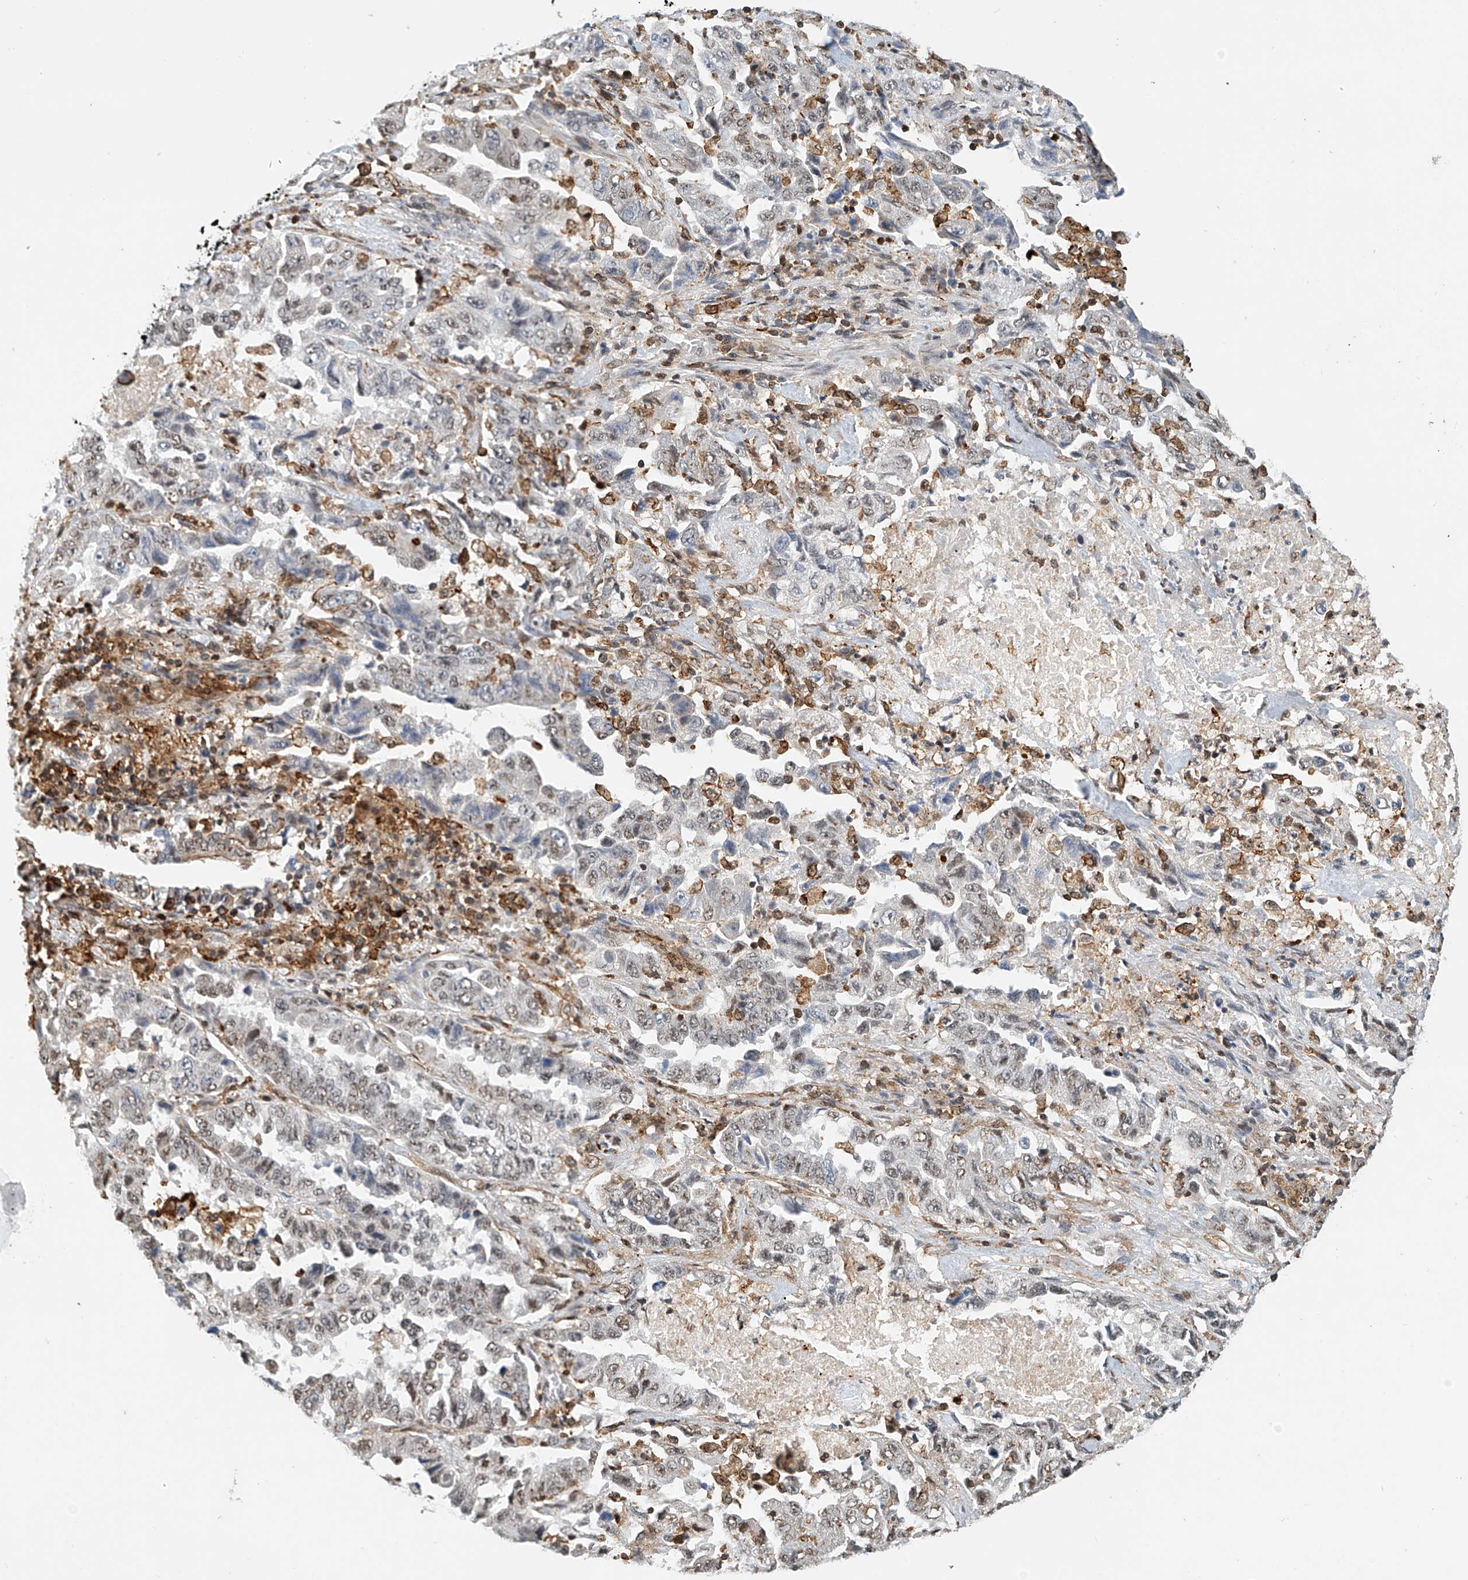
{"staining": {"intensity": "weak", "quantity": "25%-75%", "location": "nuclear"}, "tissue": "lung cancer", "cell_type": "Tumor cells", "image_type": "cancer", "snomed": [{"axis": "morphology", "description": "Adenocarcinoma, NOS"}, {"axis": "topography", "description": "Lung"}], "caption": "This photomicrograph shows immunohistochemistry (IHC) staining of human lung cancer (adenocarcinoma), with low weak nuclear expression in about 25%-75% of tumor cells.", "gene": "MICAL1", "patient": {"sex": "female", "age": 51}}